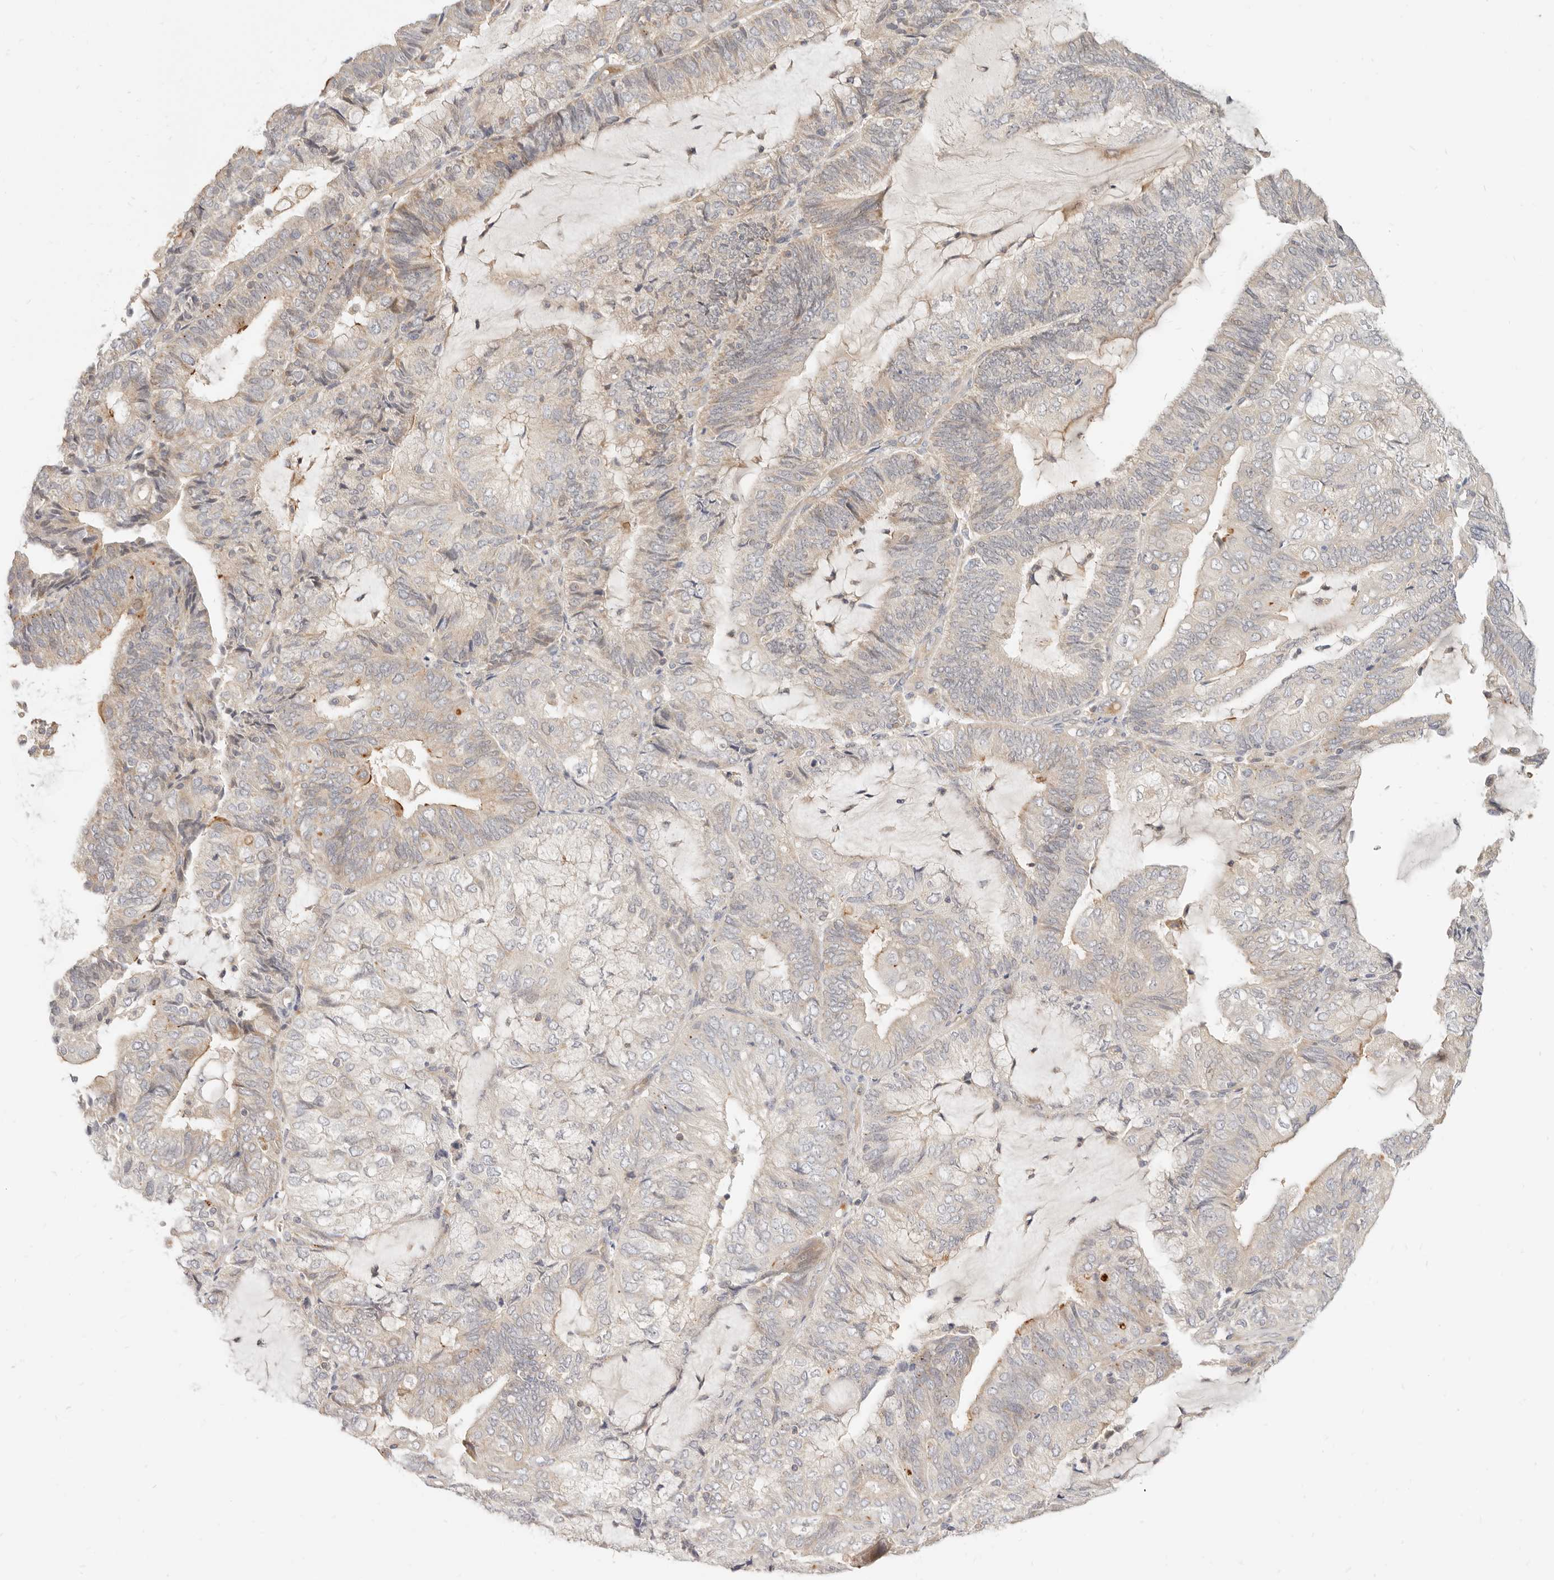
{"staining": {"intensity": "weak", "quantity": "<25%", "location": "cytoplasmic/membranous"}, "tissue": "endometrial cancer", "cell_type": "Tumor cells", "image_type": "cancer", "snomed": [{"axis": "morphology", "description": "Adenocarcinoma, NOS"}, {"axis": "topography", "description": "Endometrium"}], "caption": "Human endometrial adenocarcinoma stained for a protein using immunohistochemistry (IHC) reveals no expression in tumor cells.", "gene": "LTB4R2", "patient": {"sex": "female", "age": 81}}